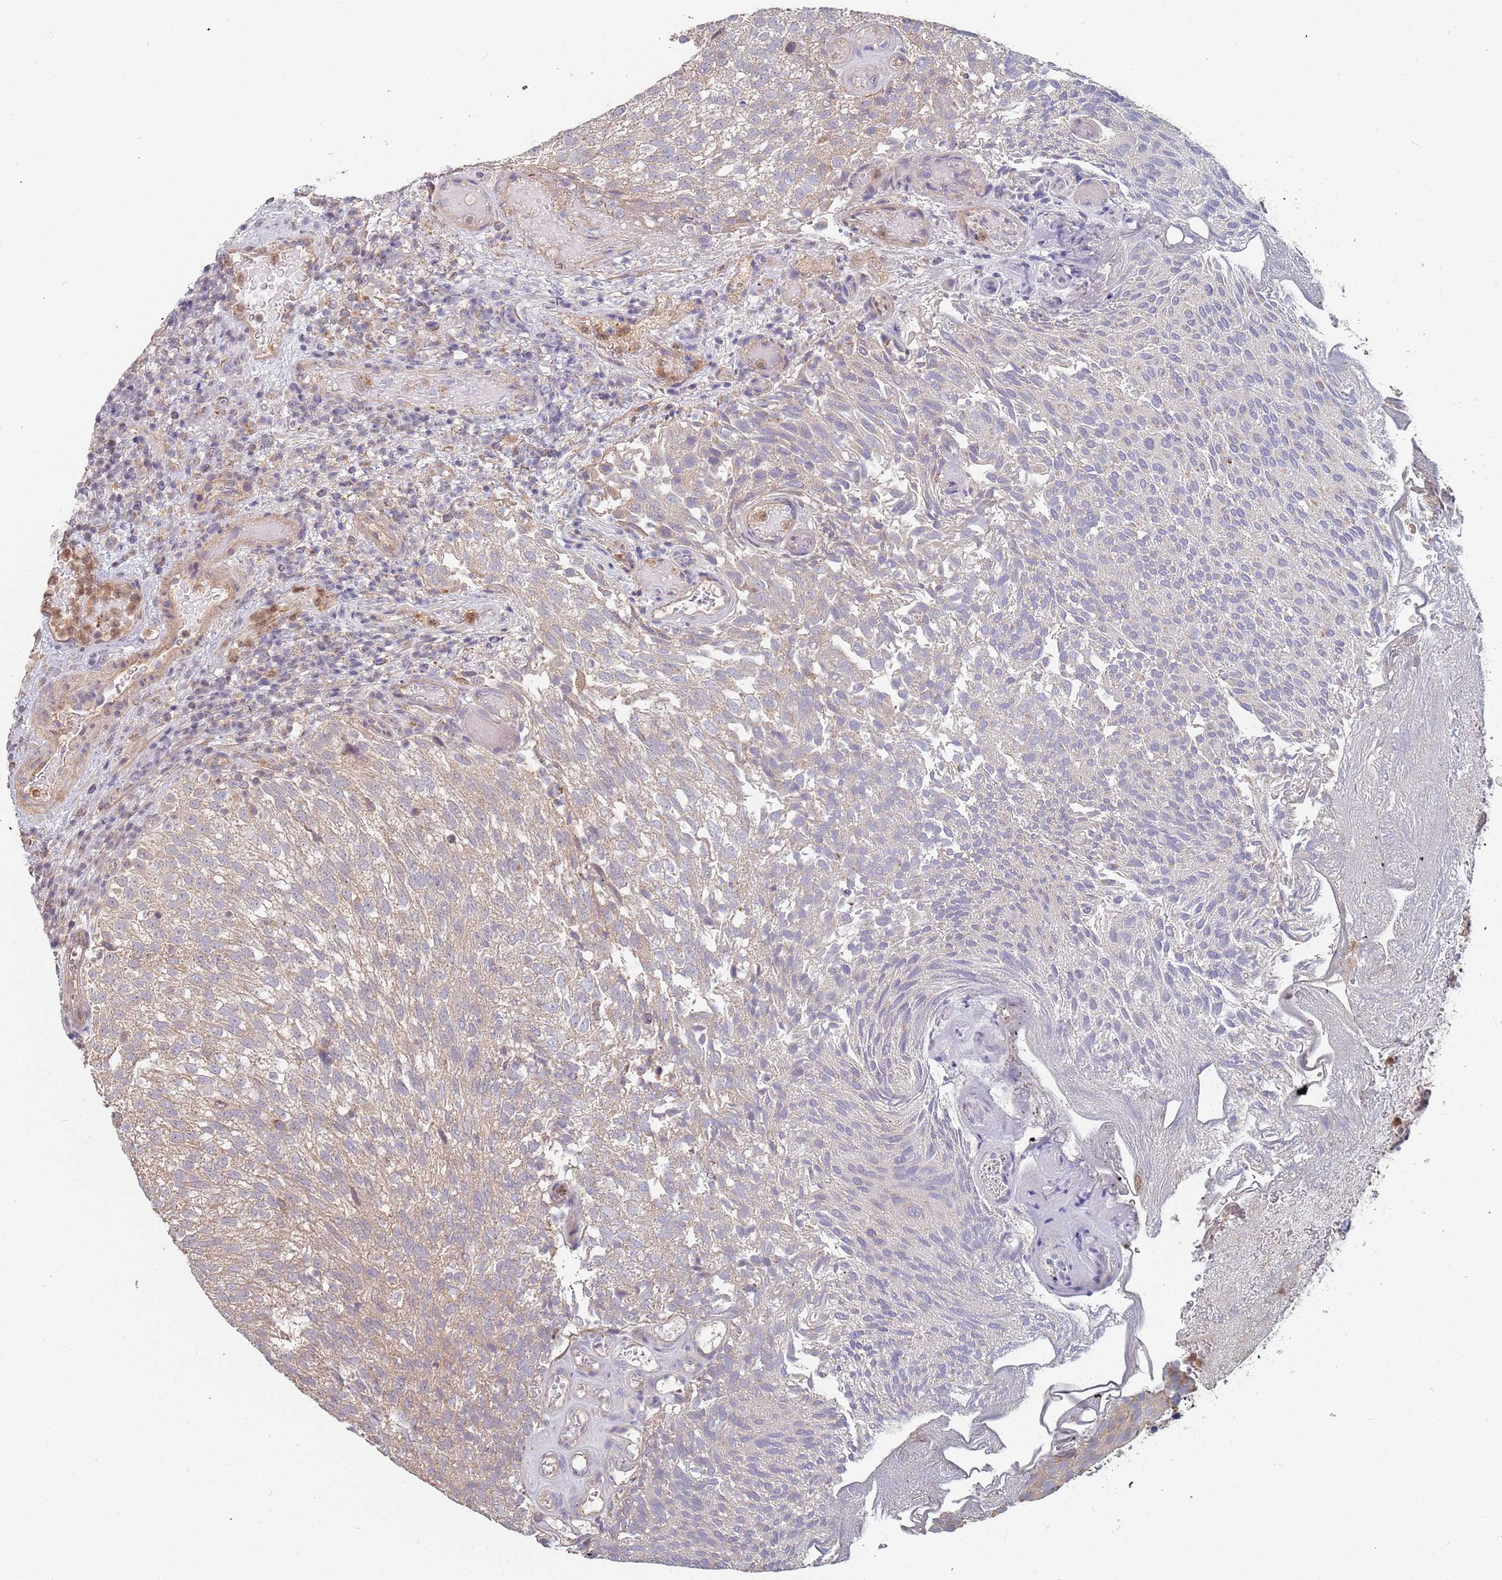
{"staining": {"intensity": "negative", "quantity": "none", "location": "none"}, "tissue": "urothelial cancer", "cell_type": "Tumor cells", "image_type": "cancer", "snomed": [{"axis": "morphology", "description": "Urothelial carcinoma, Low grade"}, {"axis": "topography", "description": "Urinary bladder"}], "caption": "Immunohistochemical staining of urothelial carcinoma (low-grade) displays no significant expression in tumor cells.", "gene": "TCEANC2", "patient": {"sex": "male", "age": 78}}